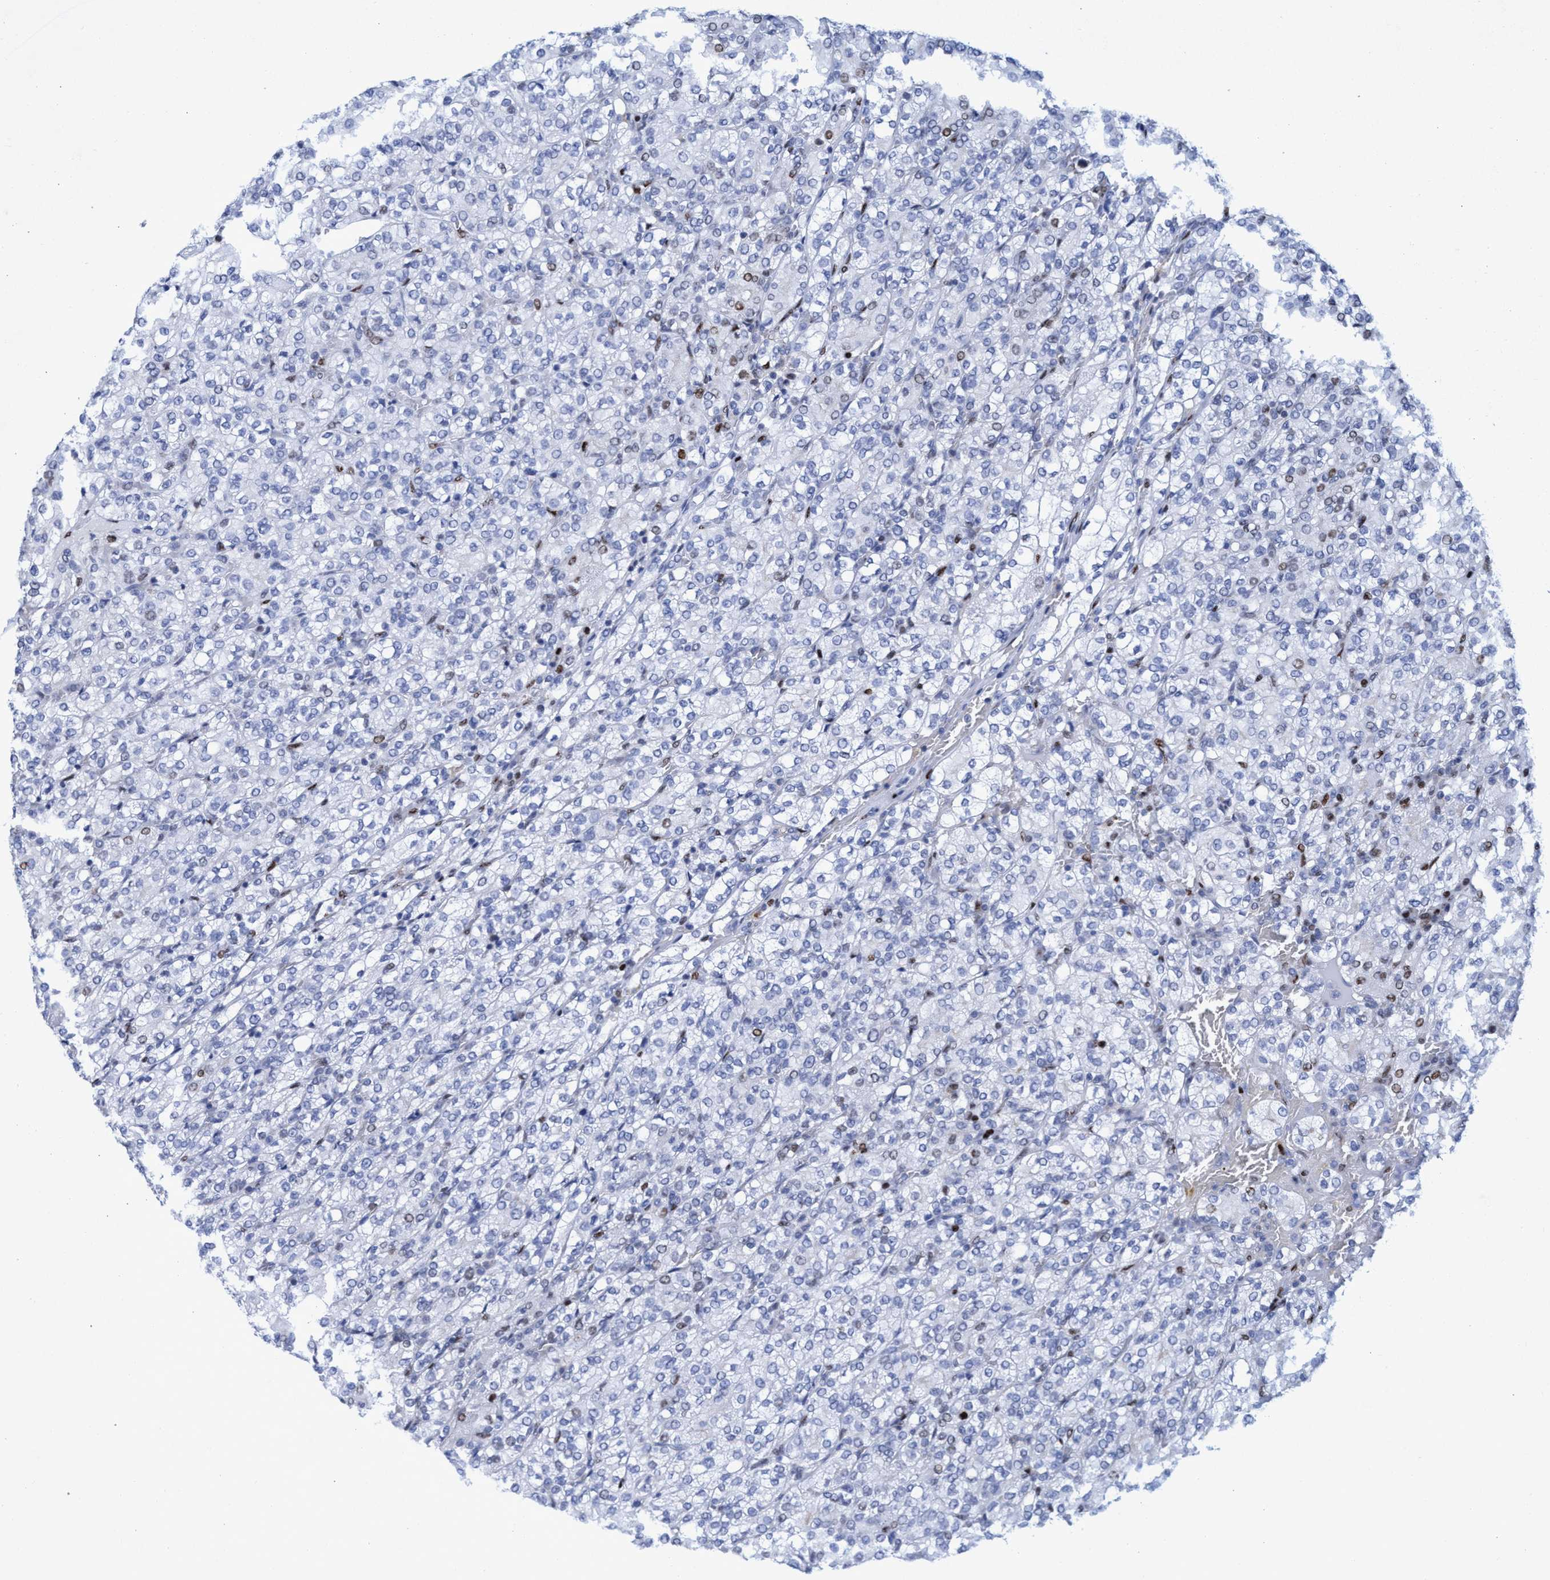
{"staining": {"intensity": "negative", "quantity": "none", "location": "none"}, "tissue": "renal cancer", "cell_type": "Tumor cells", "image_type": "cancer", "snomed": [{"axis": "morphology", "description": "Adenocarcinoma, NOS"}, {"axis": "topography", "description": "Kidney"}], "caption": "The IHC image has no significant expression in tumor cells of renal cancer (adenocarcinoma) tissue.", "gene": "R3HCC1", "patient": {"sex": "male", "age": 77}}